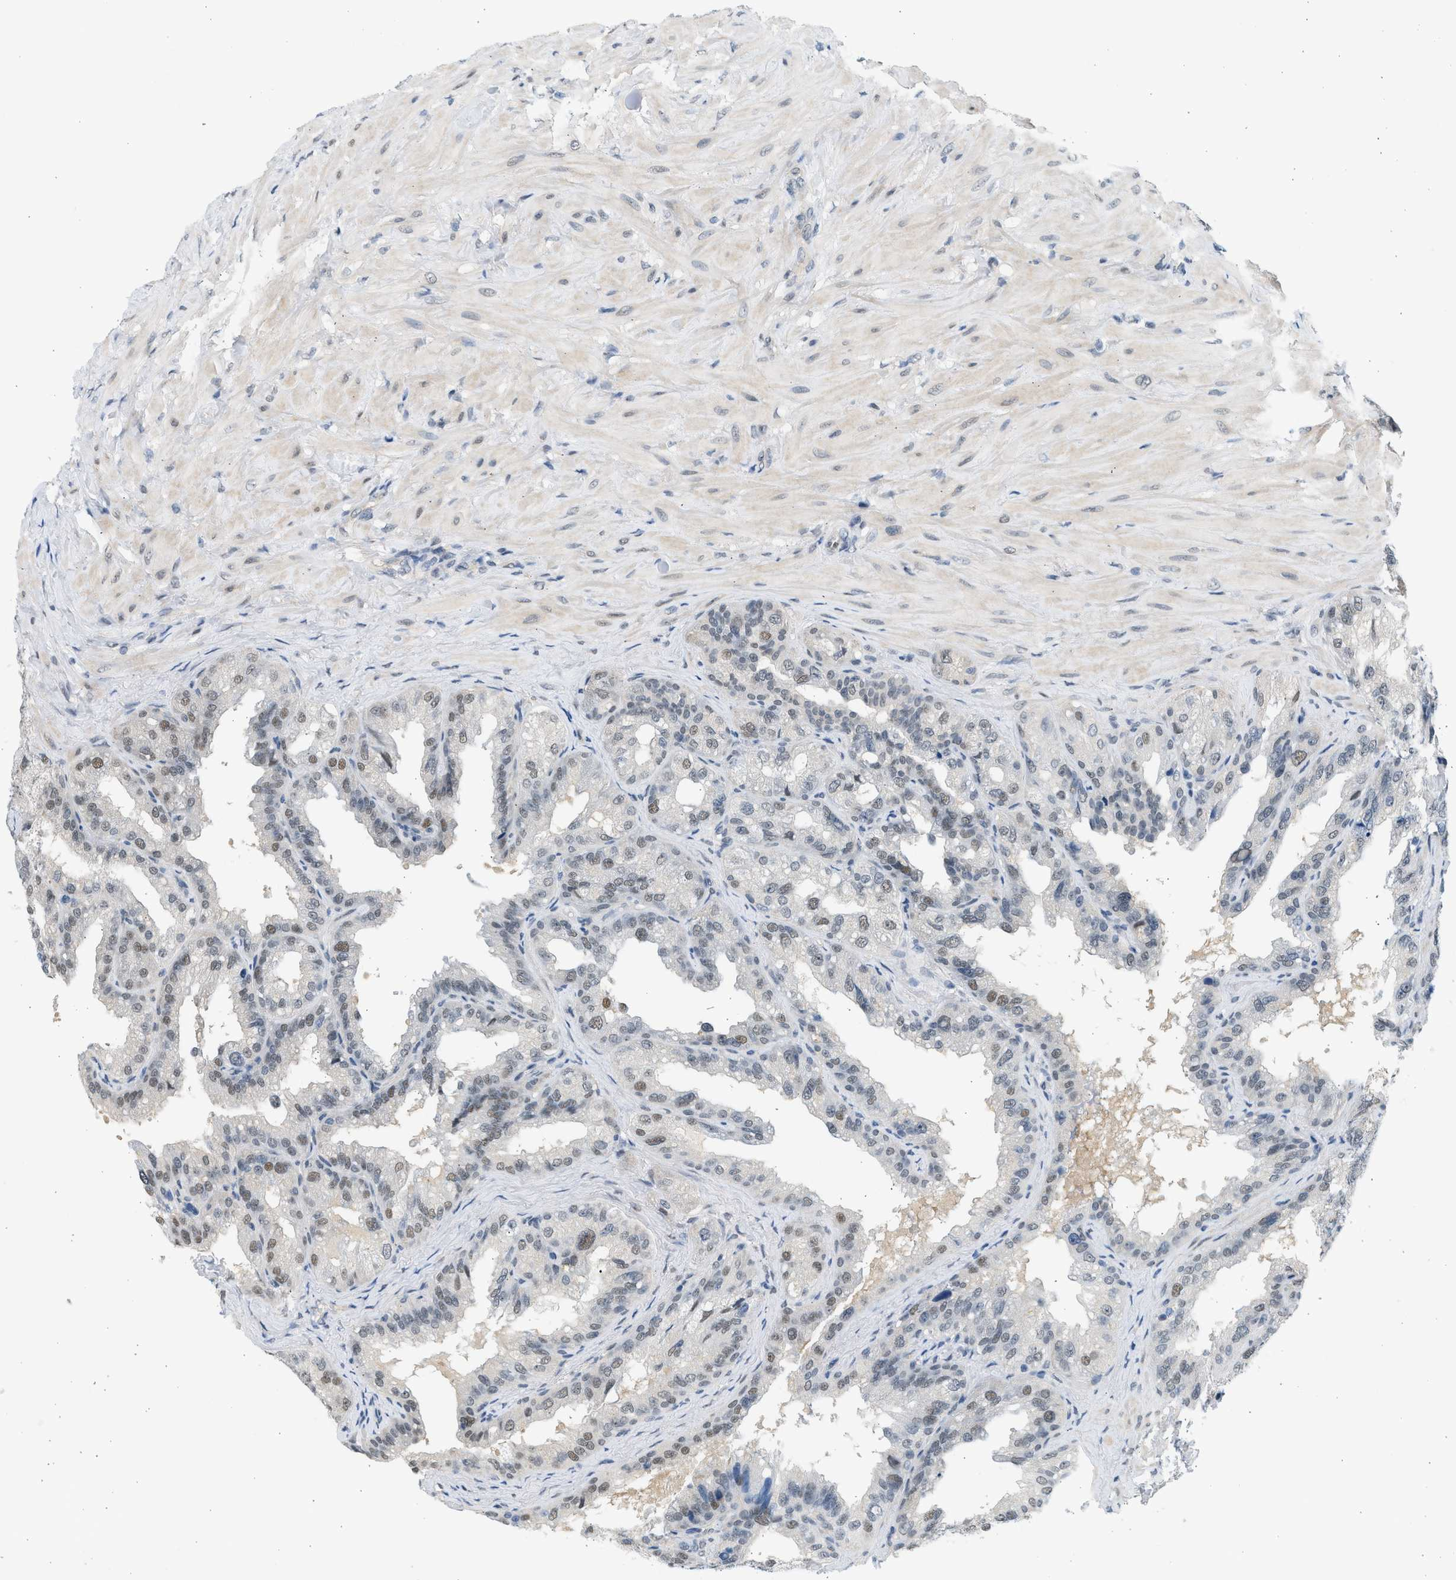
{"staining": {"intensity": "weak", "quantity": "<25%", "location": "nuclear"}, "tissue": "seminal vesicle", "cell_type": "Glandular cells", "image_type": "normal", "snomed": [{"axis": "morphology", "description": "Normal tissue, NOS"}, {"axis": "topography", "description": "Seminal veicle"}], "caption": "Immunohistochemical staining of normal seminal vesicle reveals no significant positivity in glandular cells.", "gene": "HIPK1", "patient": {"sex": "male", "age": 68}}